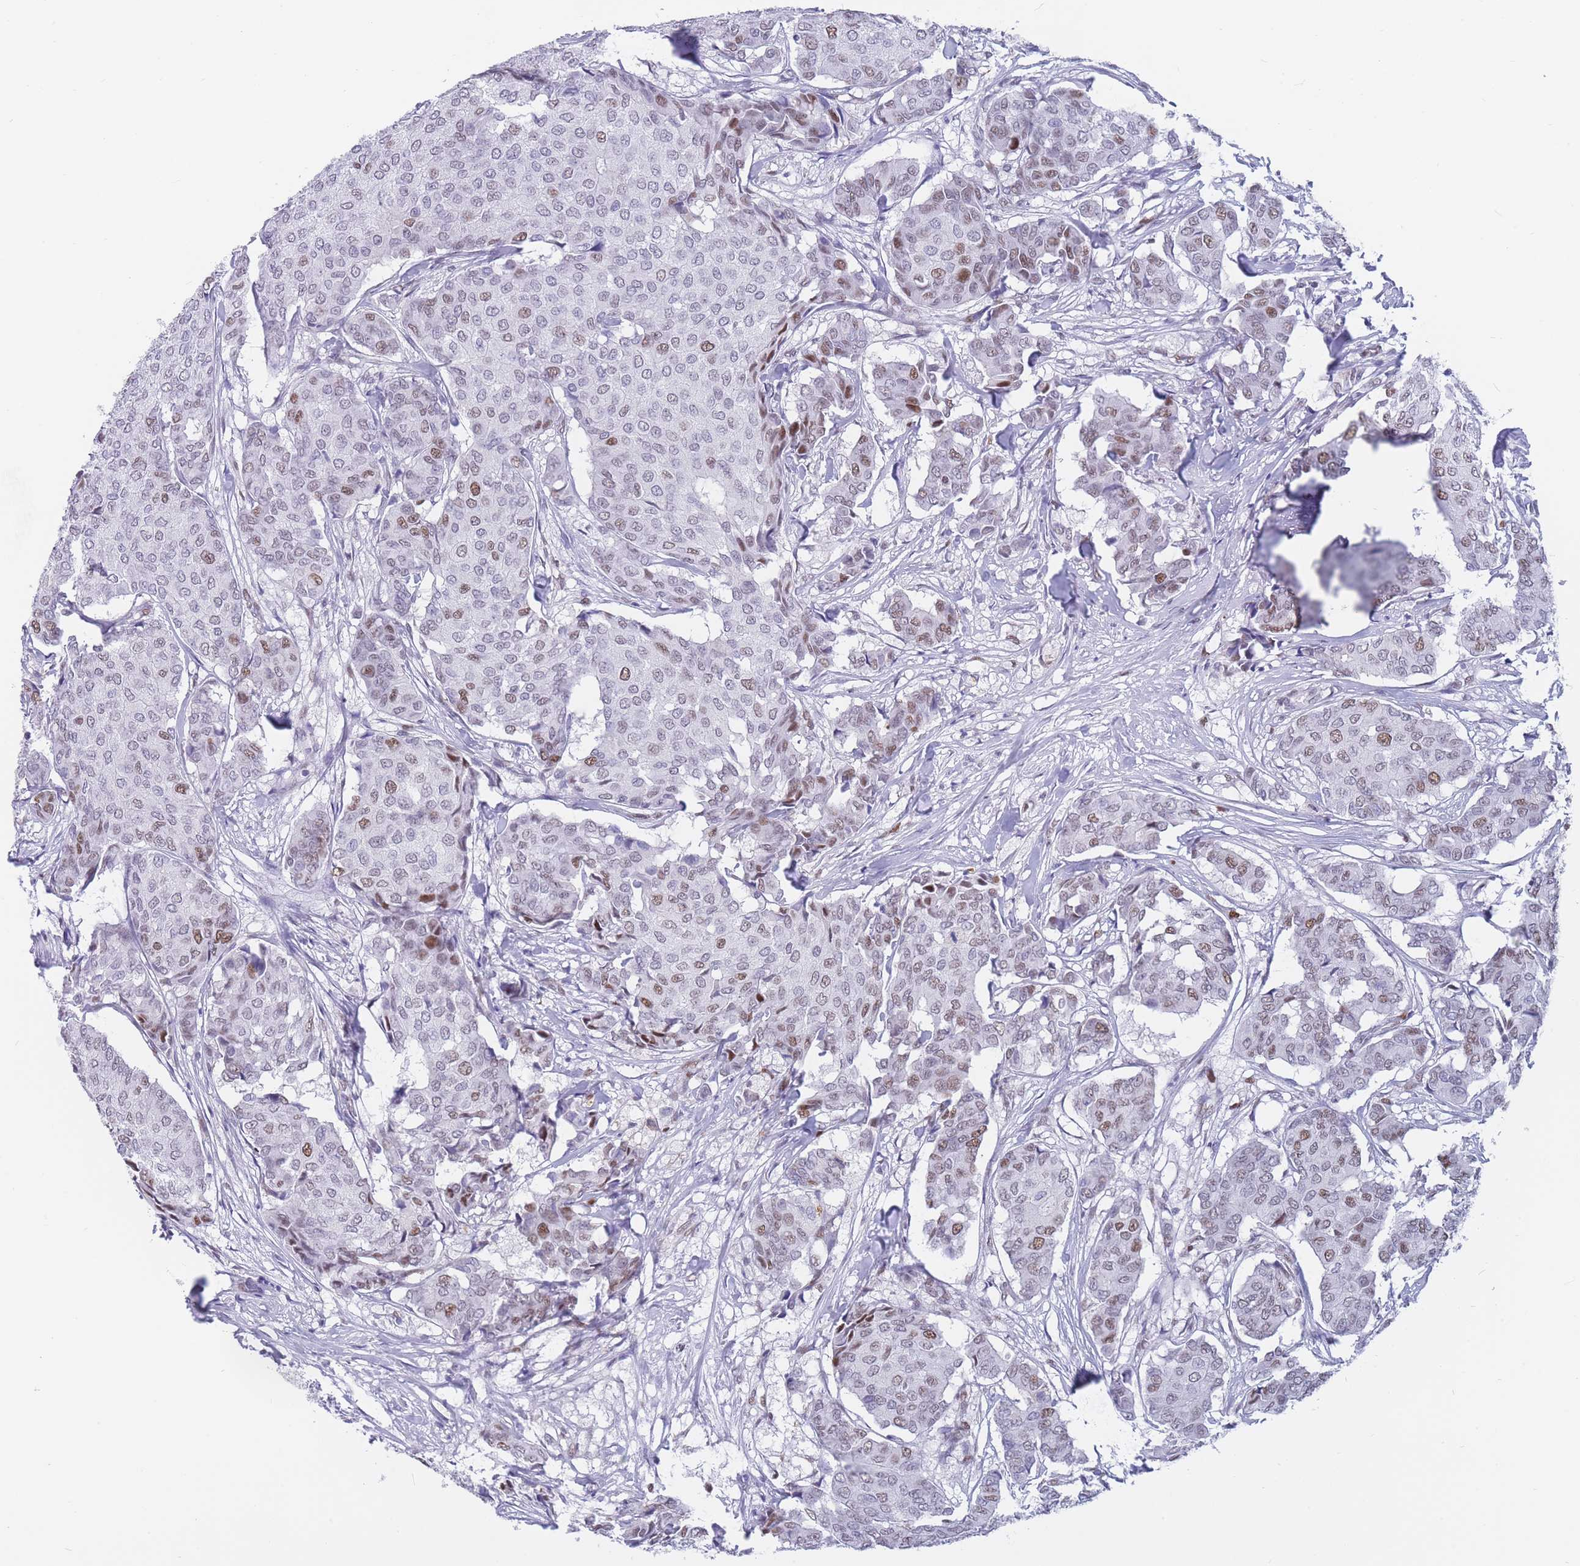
{"staining": {"intensity": "moderate", "quantity": "25%-75%", "location": "nuclear"}, "tissue": "breast cancer", "cell_type": "Tumor cells", "image_type": "cancer", "snomed": [{"axis": "morphology", "description": "Duct carcinoma"}, {"axis": "topography", "description": "Breast"}], "caption": "Immunohistochemistry image of breast cancer stained for a protein (brown), which shows medium levels of moderate nuclear expression in approximately 25%-75% of tumor cells.", "gene": "NASP", "patient": {"sex": "female", "age": 75}}